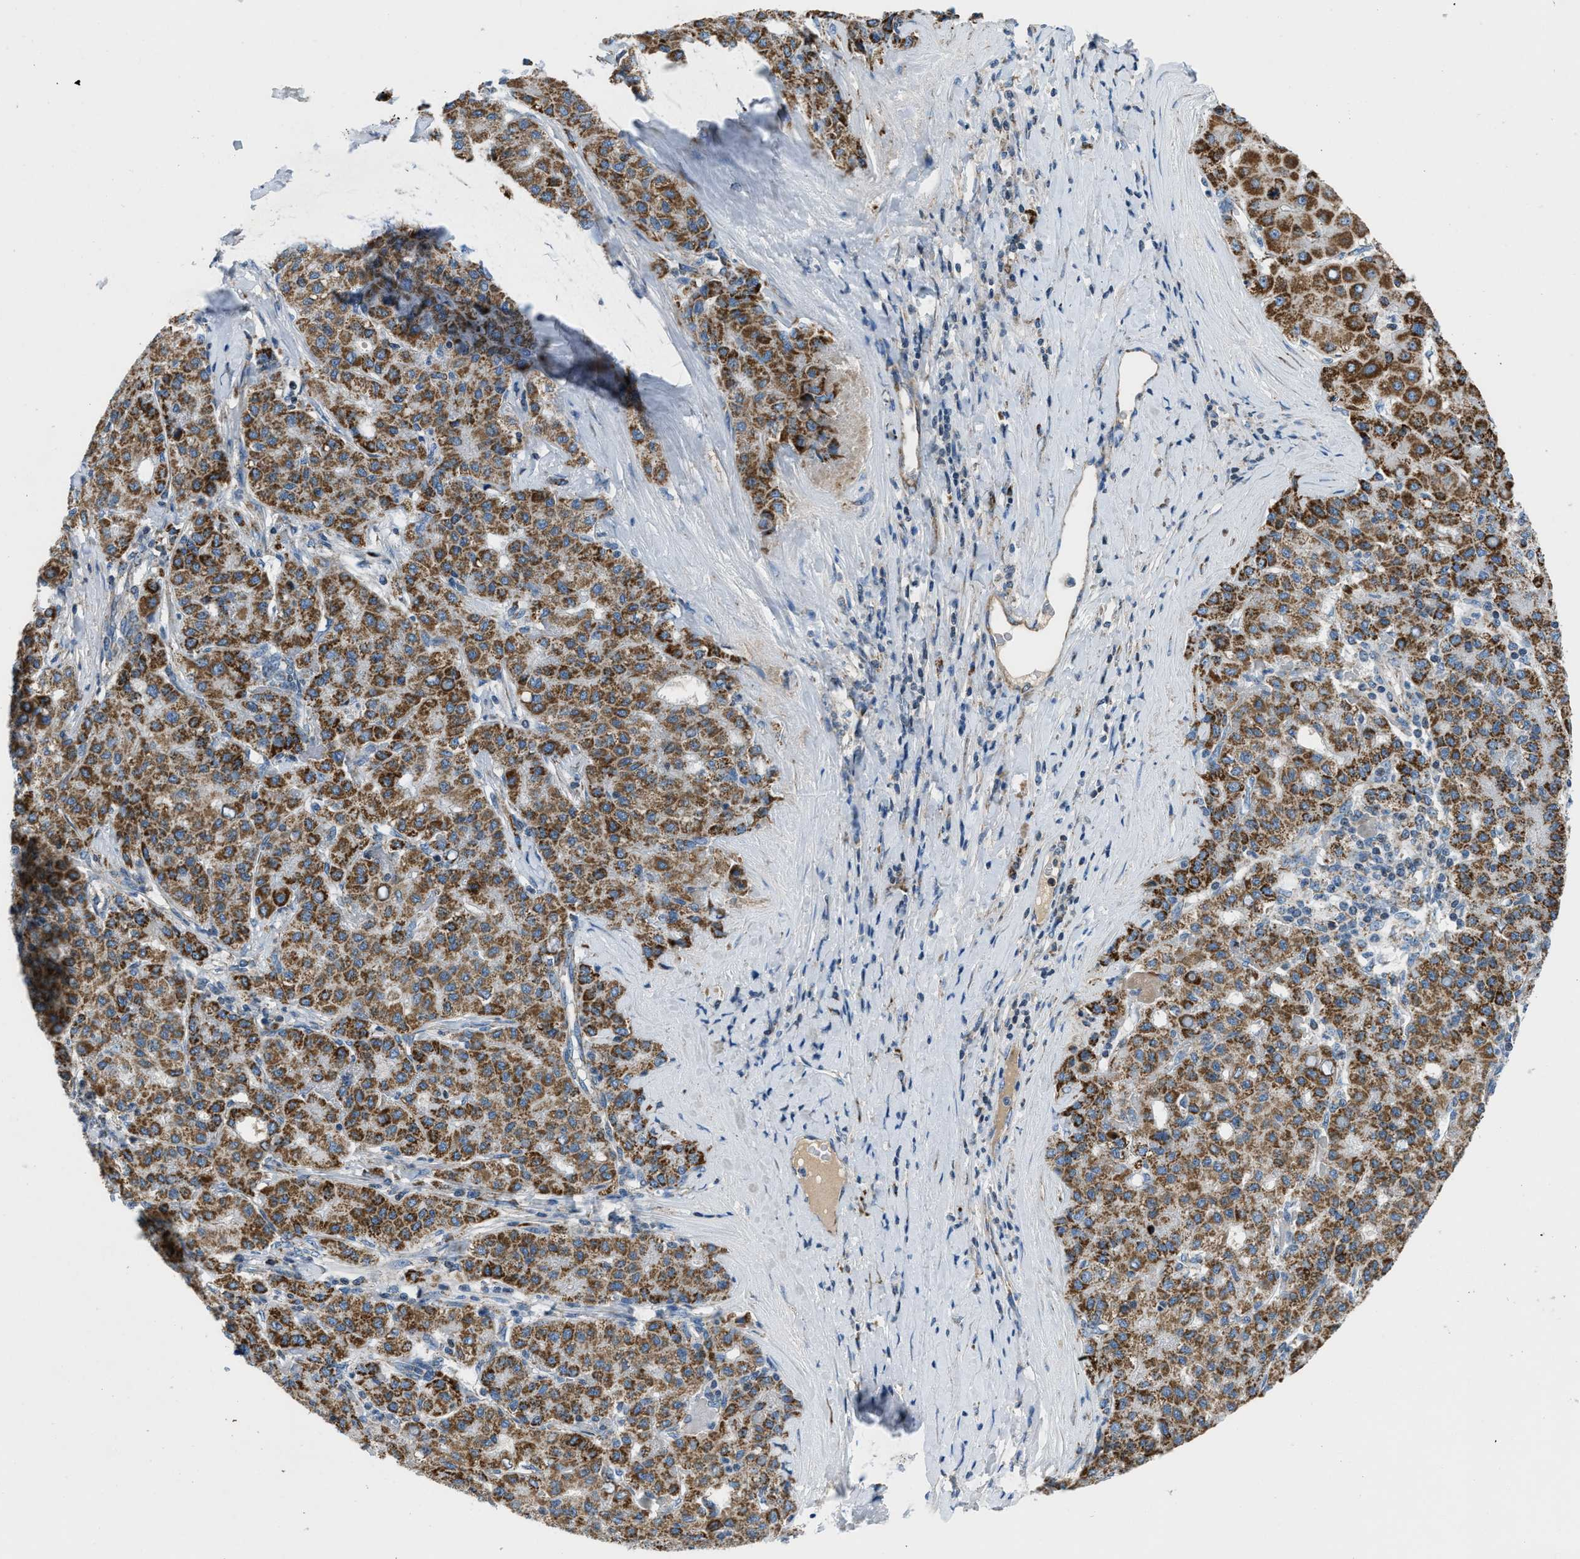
{"staining": {"intensity": "moderate", "quantity": ">75%", "location": "cytoplasmic/membranous"}, "tissue": "liver cancer", "cell_type": "Tumor cells", "image_type": "cancer", "snomed": [{"axis": "morphology", "description": "Carcinoma, Hepatocellular, NOS"}, {"axis": "topography", "description": "Liver"}], "caption": "Liver hepatocellular carcinoma stained with a protein marker shows moderate staining in tumor cells.", "gene": "ACADVL", "patient": {"sex": "male", "age": 65}}